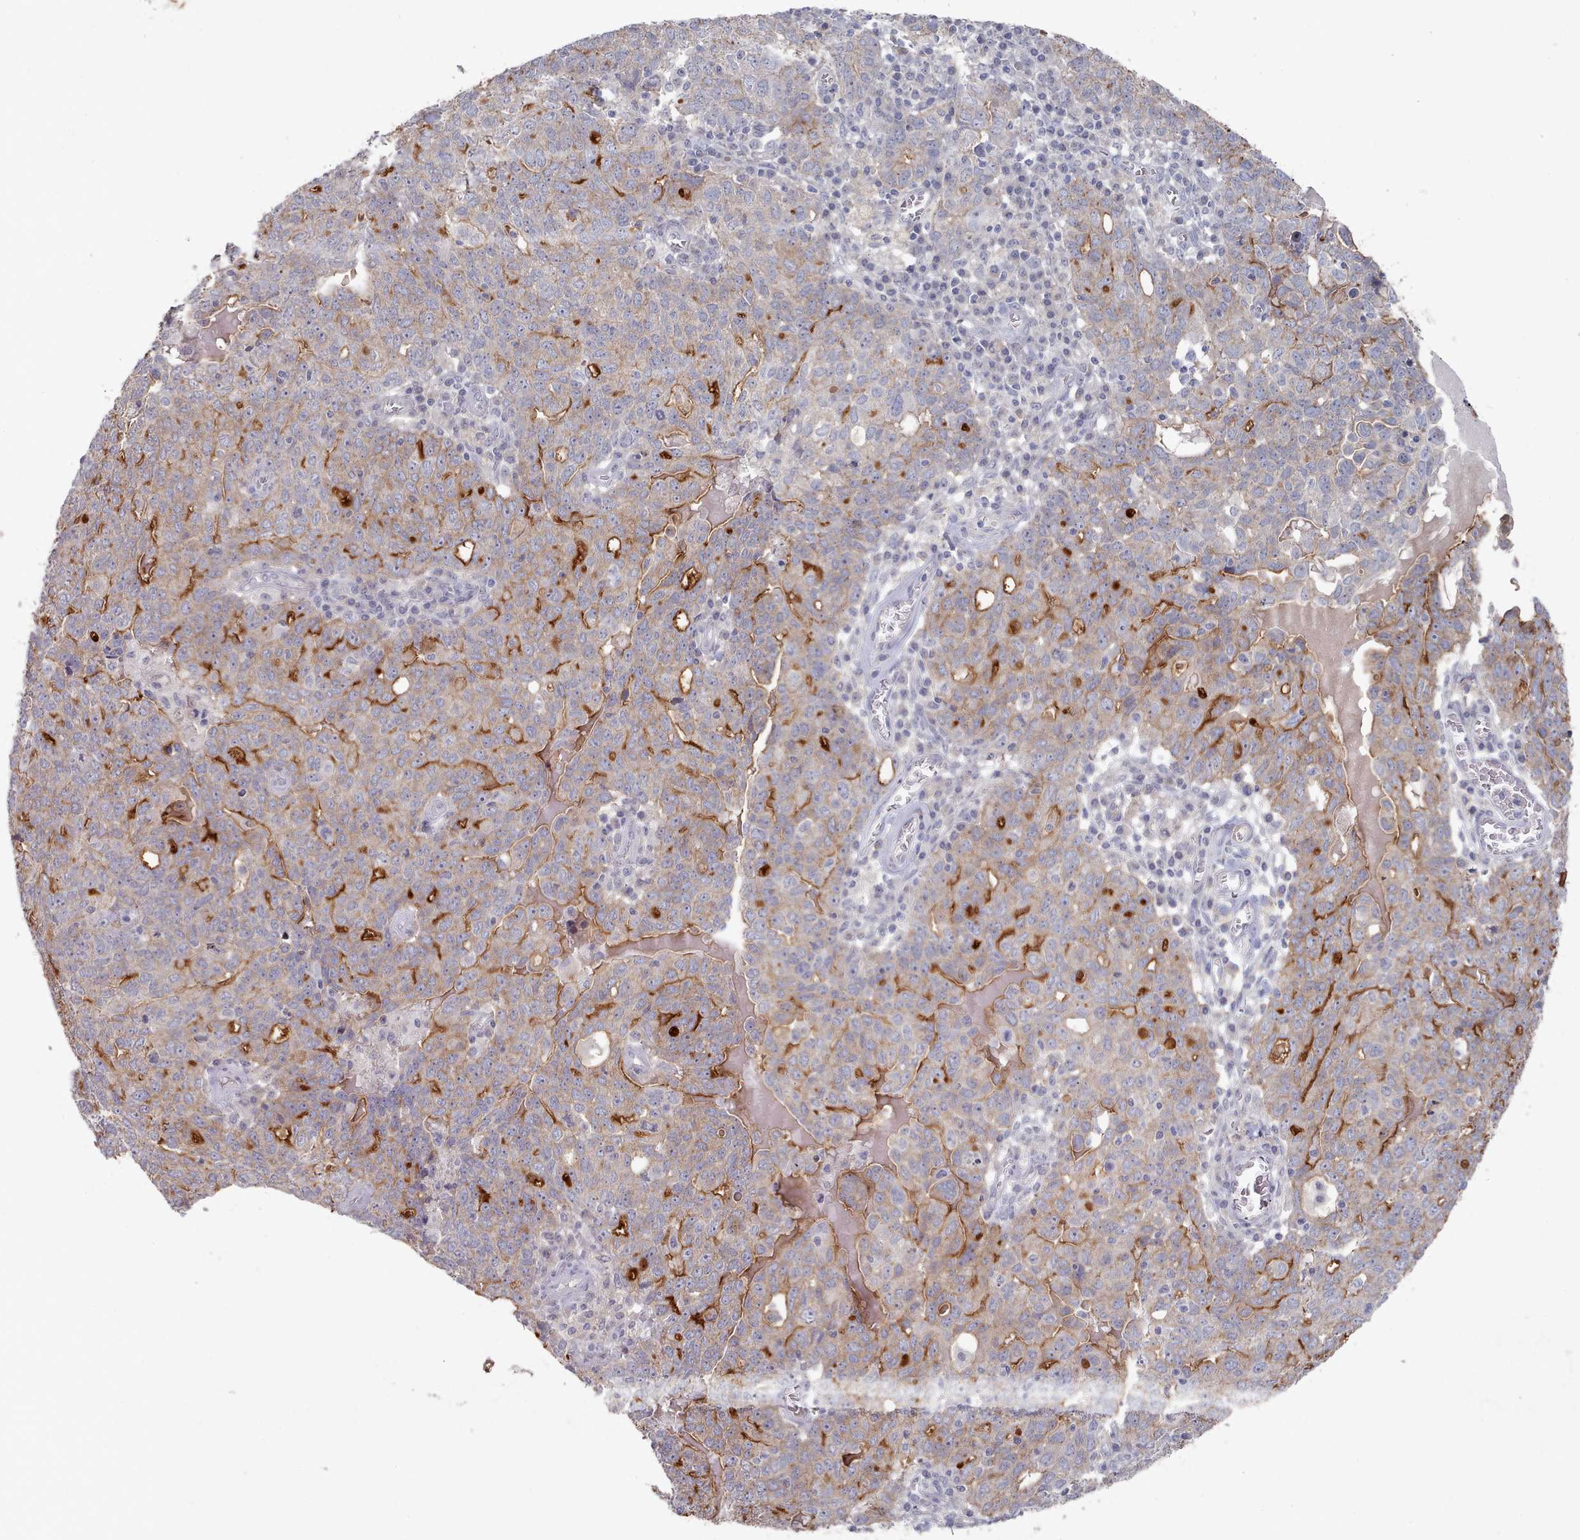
{"staining": {"intensity": "strong", "quantity": "25%-75%", "location": "cytoplasmic/membranous"}, "tissue": "ovarian cancer", "cell_type": "Tumor cells", "image_type": "cancer", "snomed": [{"axis": "morphology", "description": "Carcinoma, endometroid"}, {"axis": "topography", "description": "Ovary"}], "caption": "A high-resolution image shows immunohistochemistry staining of ovarian endometroid carcinoma, which displays strong cytoplasmic/membranous expression in about 25%-75% of tumor cells. The staining was performed using DAB, with brown indicating positive protein expression. Nuclei are stained blue with hematoxylin.", "gene": "PROM2", "patient": {"sex": "female", "age": 62}}